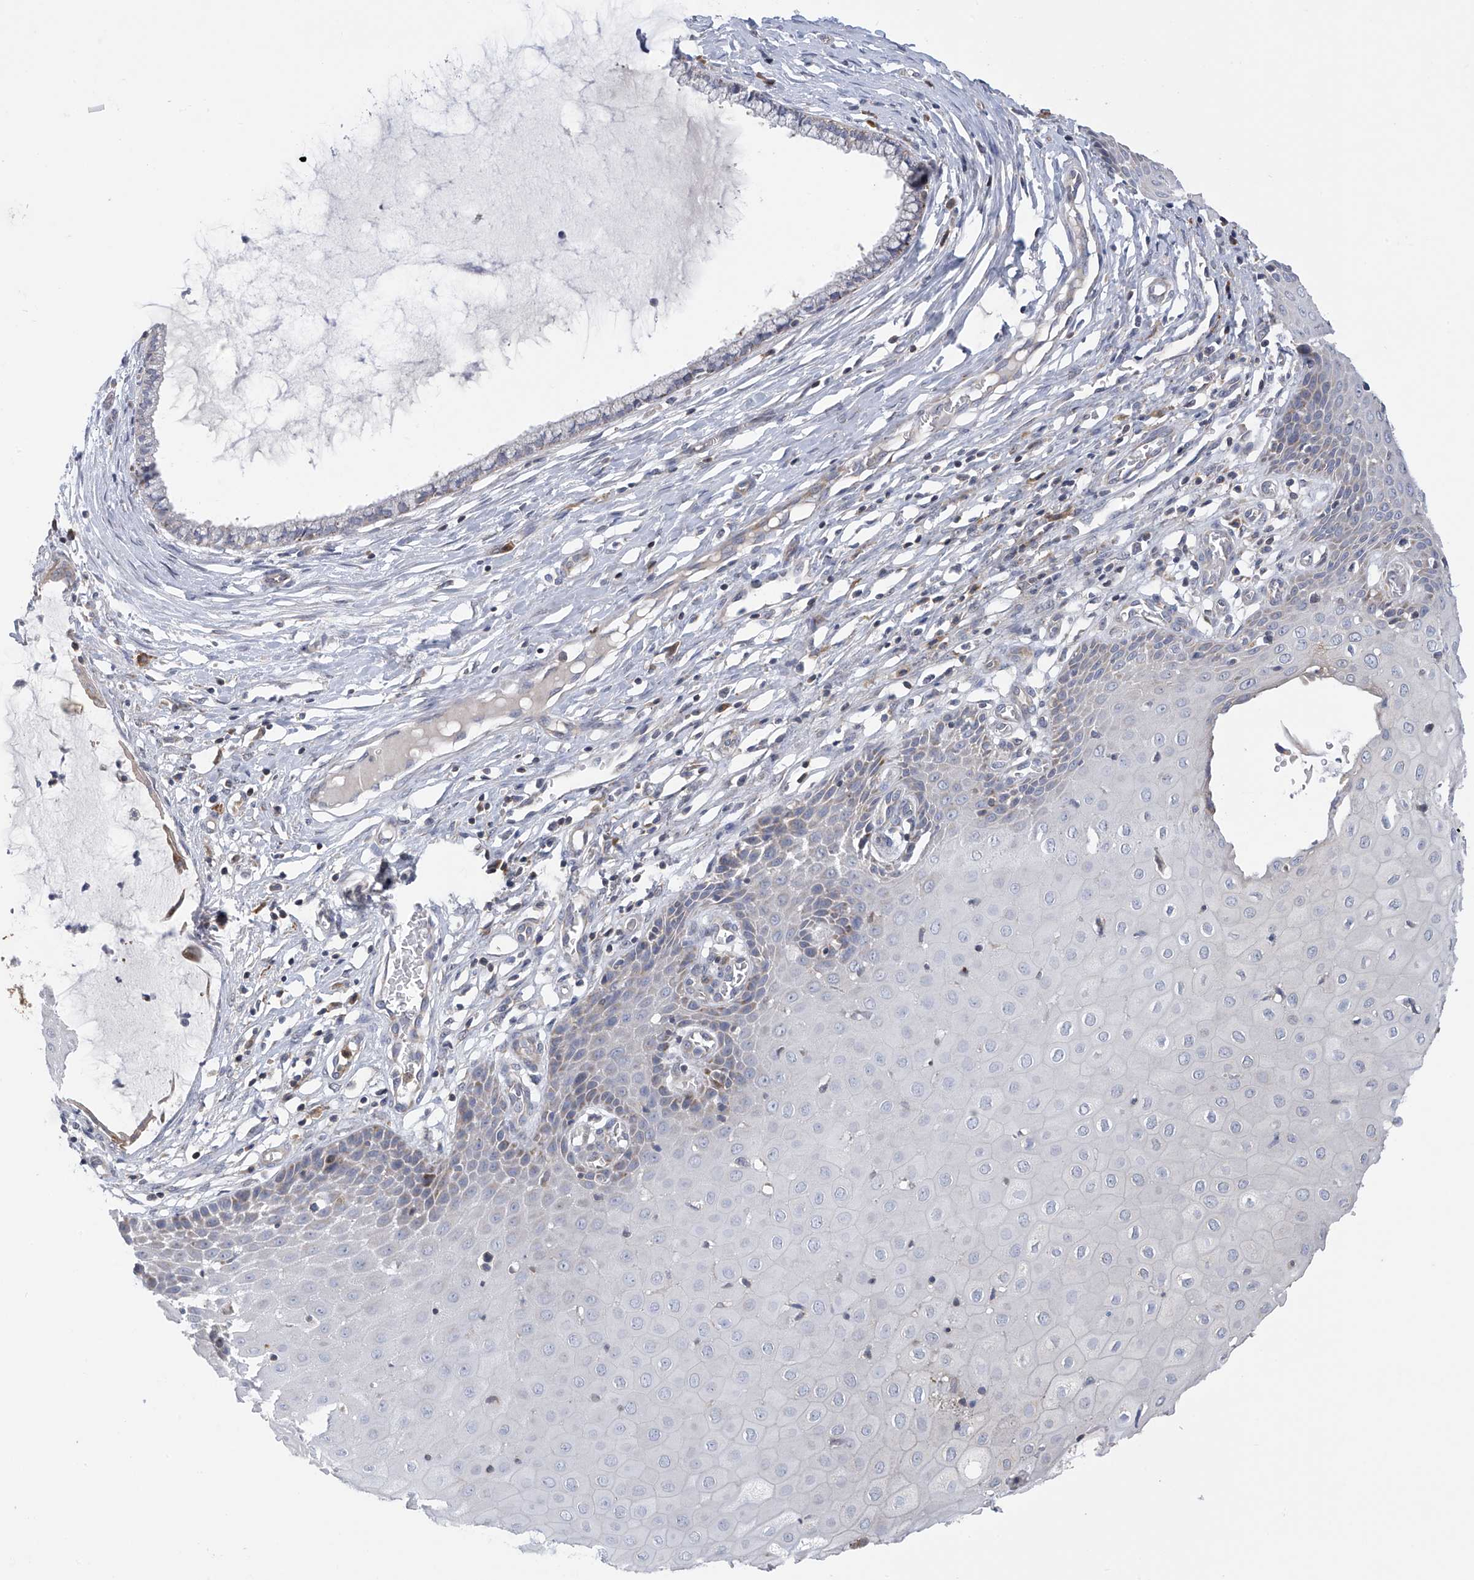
{"staining": {"intensity": "weak", "quantity": "<25%", "location": "cytoplasmic/membranous"}, "tissue": "cervix", "cell_type": "Glandular cells", "image_type": "normal", "snomed": [{"axis": "morphology", "description": "Normal tissue, NOS"}, {"axis": "topography", "description": "Cervix"}], "caption": "There is no significant staining in glandular cells of cervix. The staining was performed using DAB to visualize the protein expression in brown, while the nuclei were stained in blue with hematoxylin (Magnification: 20x).", "gene": "SLCO4A1", "patient": {"sex": "female", "age": 55}}